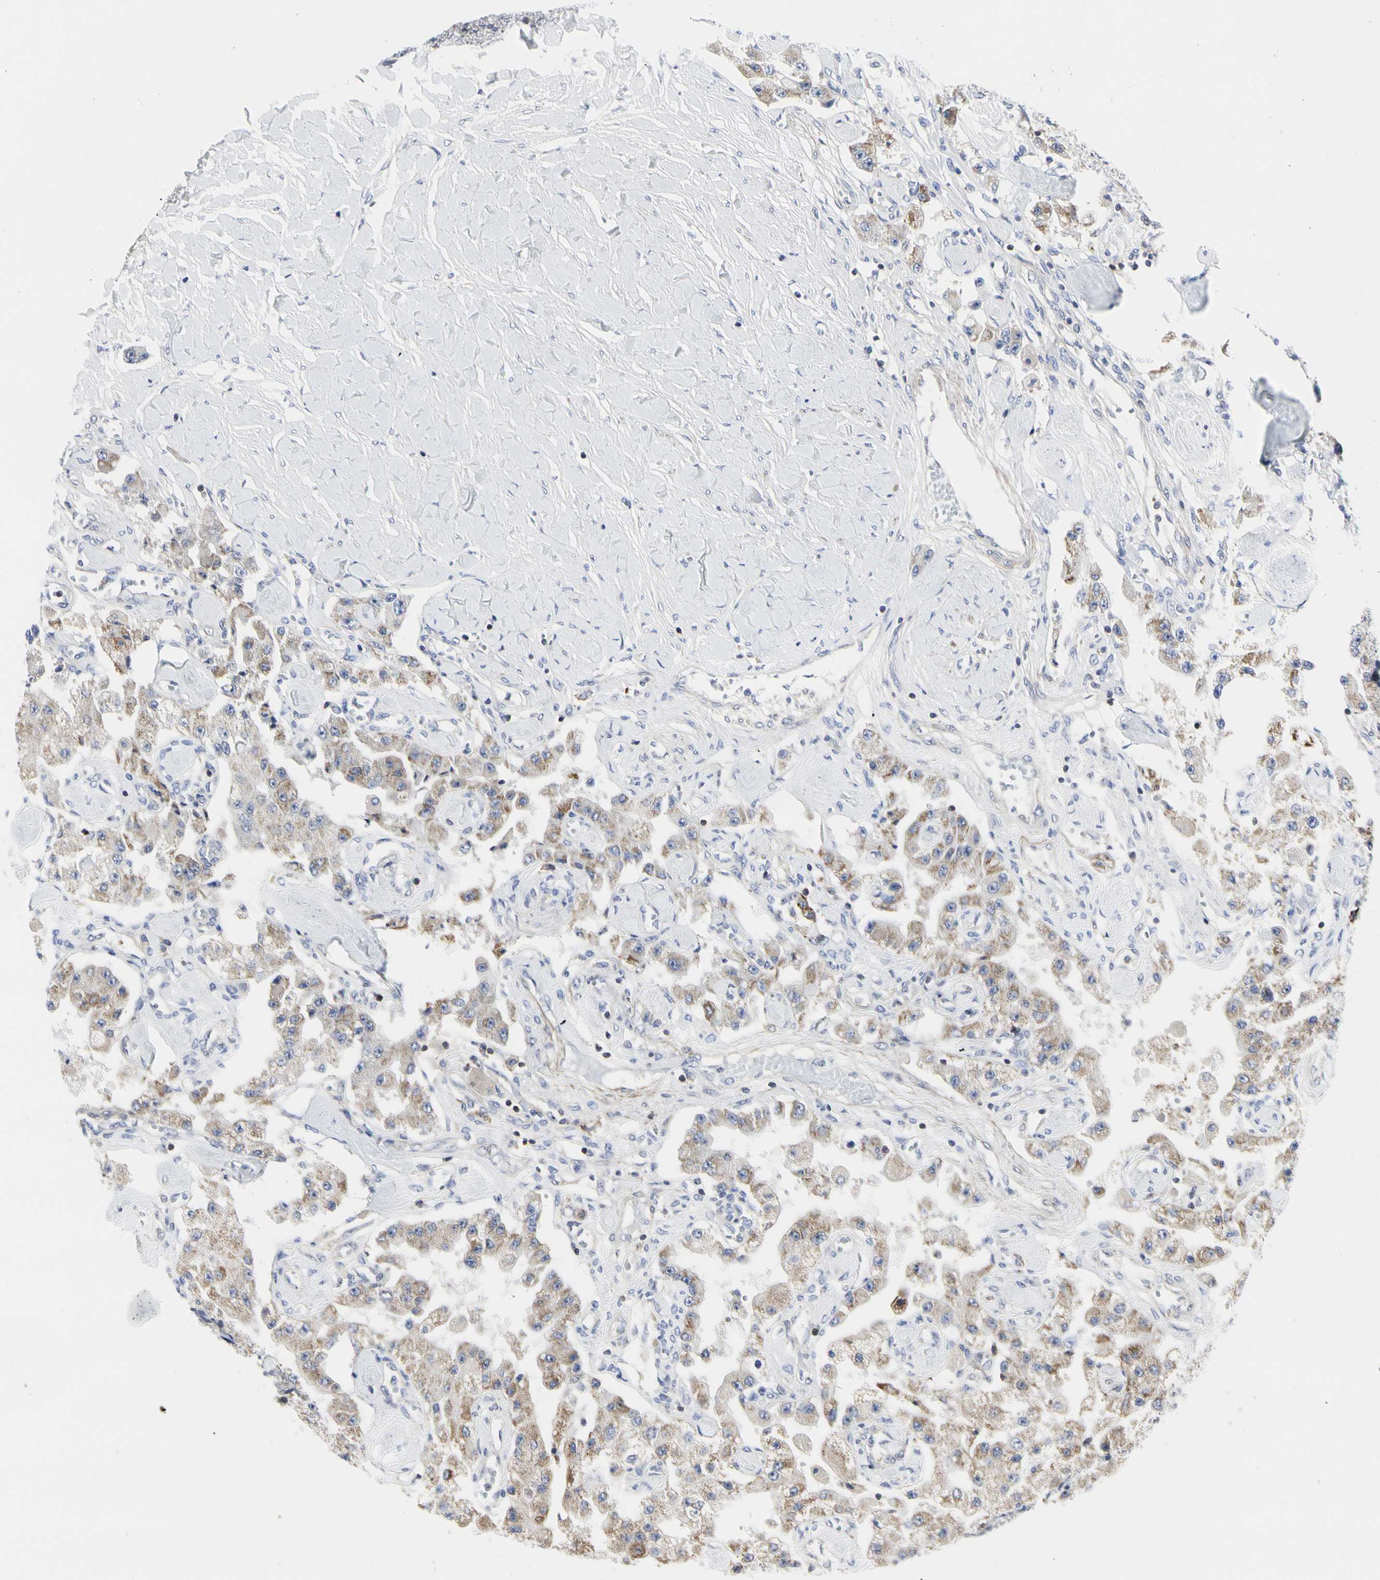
{"staining": {"intensity": "moderate", "quantity": "25%-75%", "location": "cytoplasmic/membranous"}, "tissue": "carcinoid", "cell_type": "Tumor cells", "image_type": "cancer", "snomed": [{"axis": "morphology", "description": "Carcinoid, malignant, NOS"}, {"axis": "topography", "description": "Pancreas"}], "caption": "Protein expression analysis of human malignant carcinoid reveals moderate cytoplasmic/membranous expression in approximately 25%-75% of tumor cells.", "gene": "SHANK2", "patient": {"sex": "male", "age": 41}}